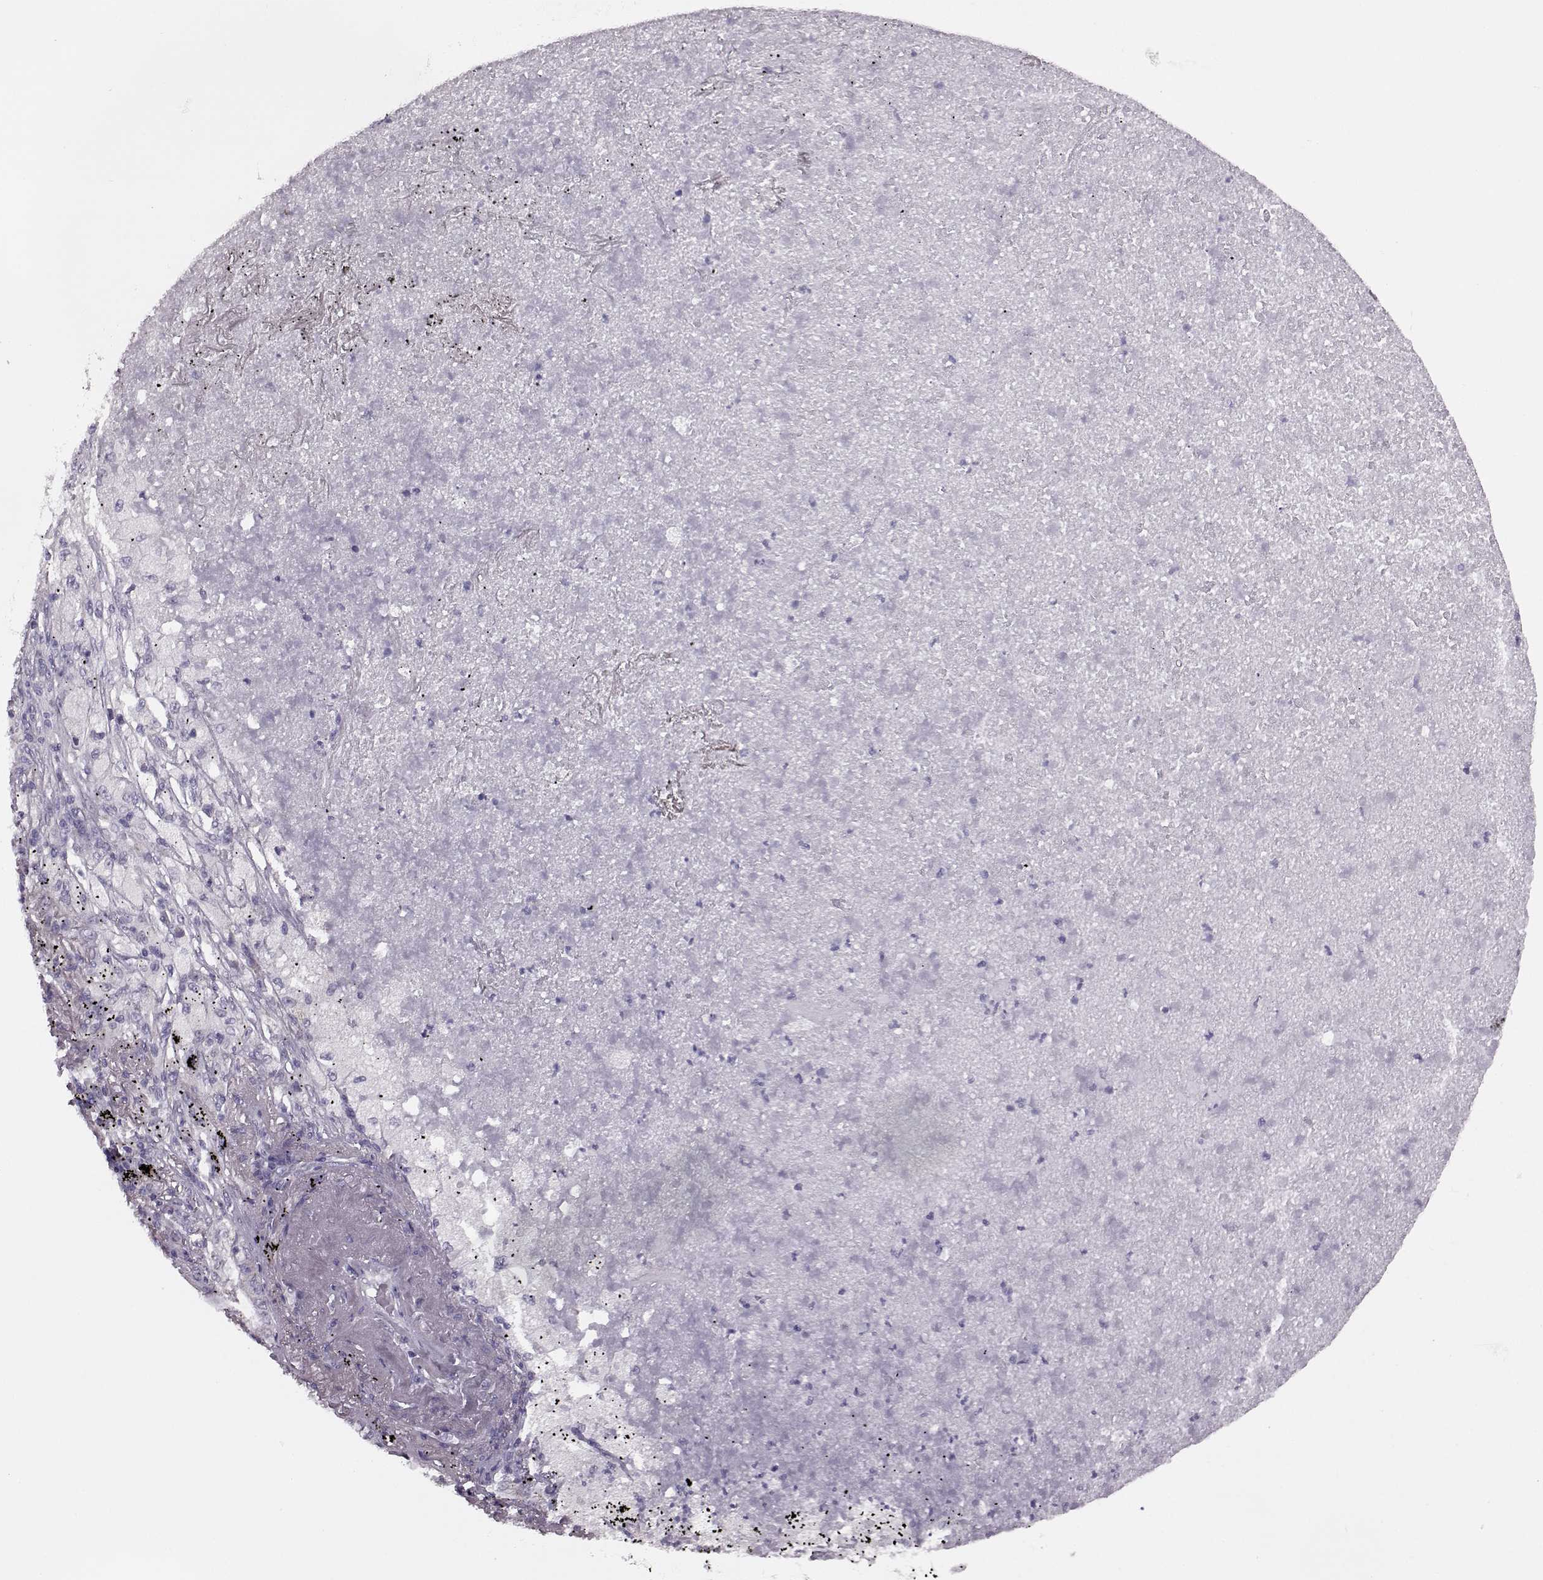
{"staining": {"intensity": "moderate", "quantity": ">75%", "location": "cytoplasmic/membranous"}, "tissue": "lung cancer", "cell_type": "Tumor cells", "image_type": "cancer", "snomed": [{"axis": "morphology", "description": "Adenocarcinoma, NOS"}, {"axis": "topography", "description": "Lung"}], "caption": "There is medium levels of moderate cytoplasmic/membranous staining in tumor cells of adenocarcinoma (lung), as demonstrated by immunohistochemical staining (brown color).", "gene": "RIMS2", "patient": {"sex": "female", "age": 73}}